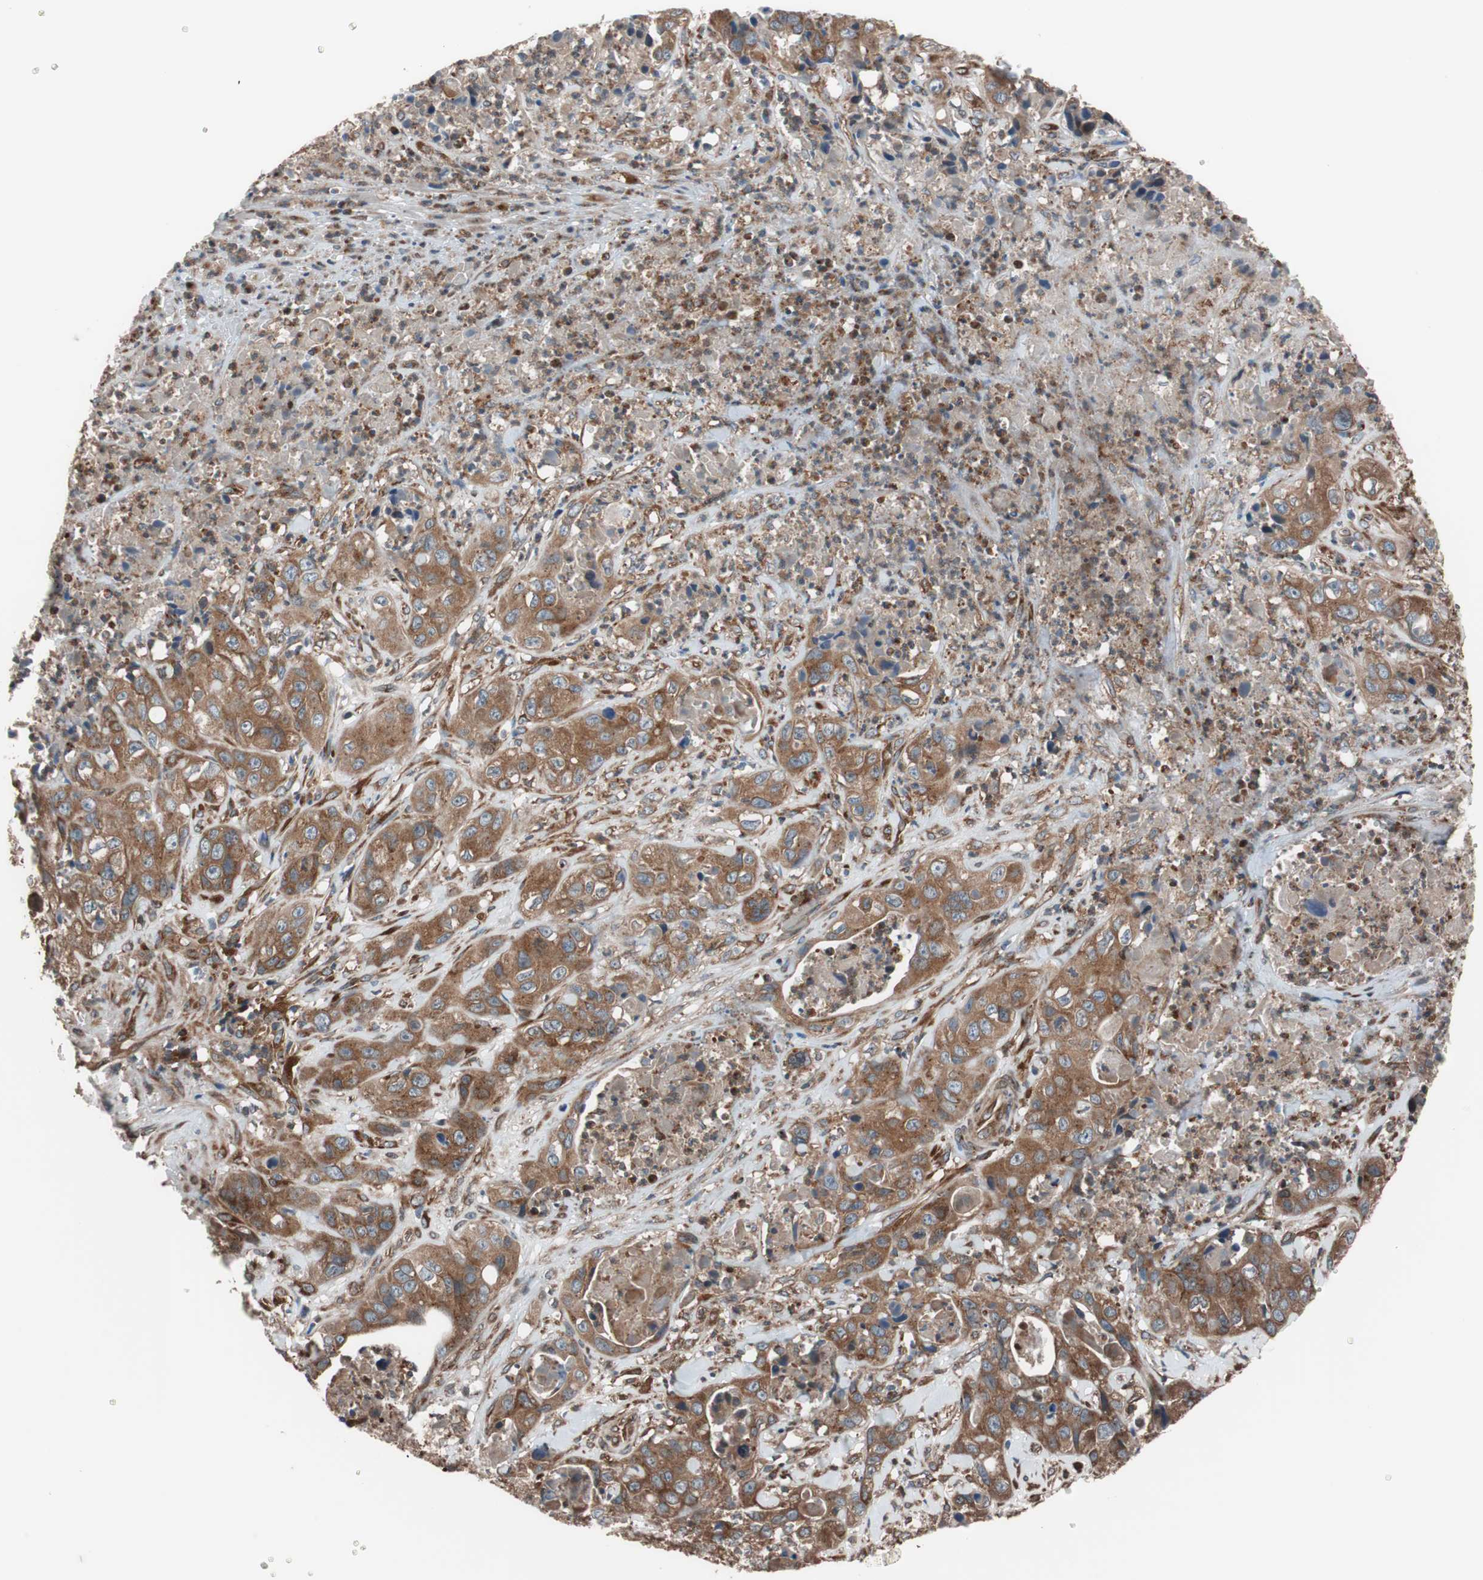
{"staining": {"intensity": "strong", "quantity": ">75%", "location": "cytoplasmic/membranous"}, "tissue": "liver cancer", "cell_type": "Tumor cells", "image_type": "cancer", "snomed": [{"axis": "morphology", "description": "Cholangiocarcinoma"}, {"axis": "topography", "description": "Liver"}], "caption": "Cholangiocarcinoma (liver) stained for a protein (brown) displays strong cytoplasmic/membranous positive expression in approximately >75% of tumor cells.", "gene": "SEC31A", "patient": {"sex": "female", "age": 61}}